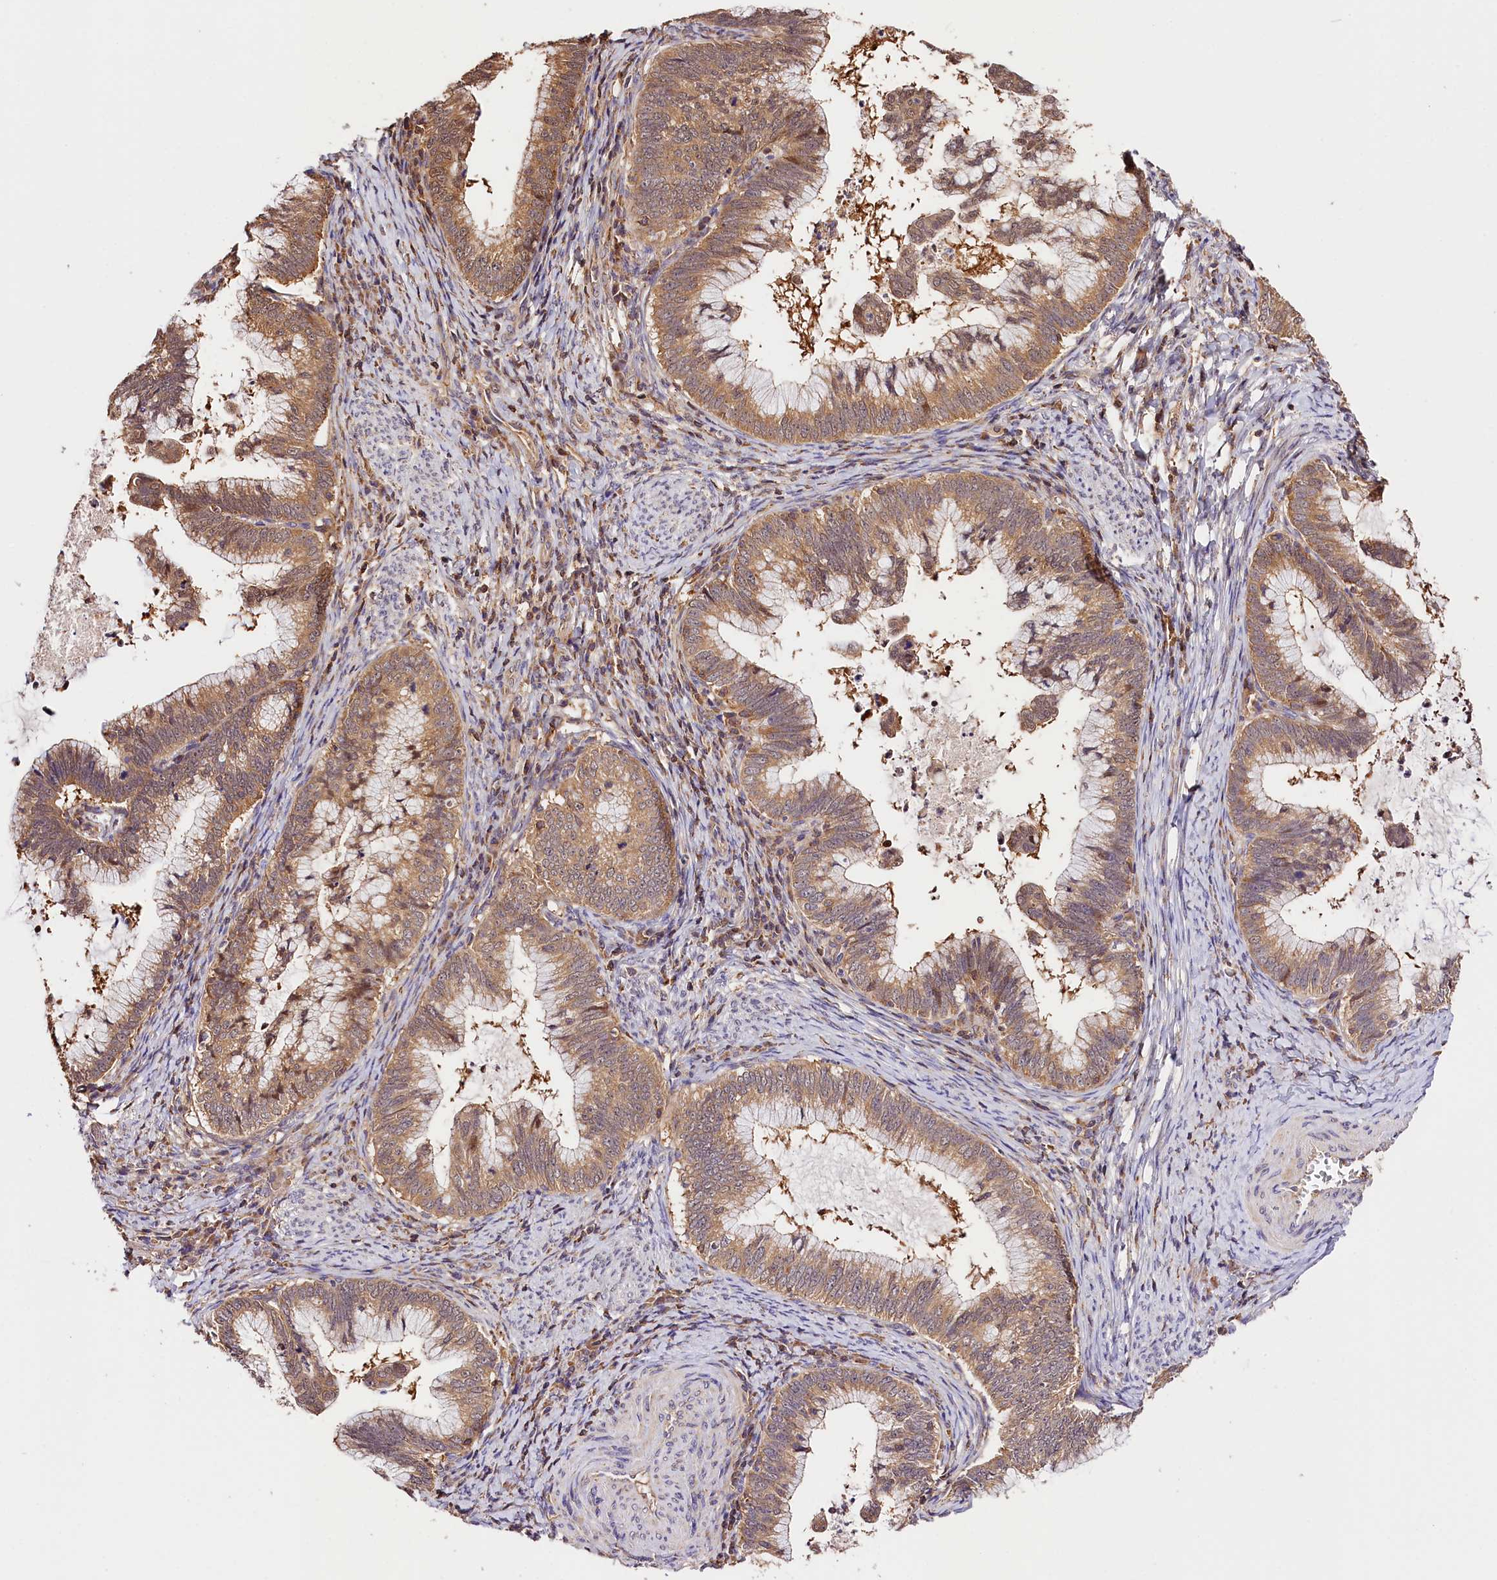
{"staining": {"intensity": "moderate", "quantity": ">75%", "location": "cytoplasmic/membranous"}, "tissue": "cervical cancer", "cell_type": "Tumor cells", "image_type": "cancer", "snomed": [{"axis": "morphology", "description": "Adenocarcinoma, NOS"}, {"axis": "topography", "description": "Cervix"}], "caption": "Immunohistochemical staining of adenocarcinoma (cervical) demonstrates medium levels of moderate cytoplasmic/membranous protein staining in about >75% of tumor cells.", "gene": "KPTN", "patient": {"sex": "female", "age": 36}}